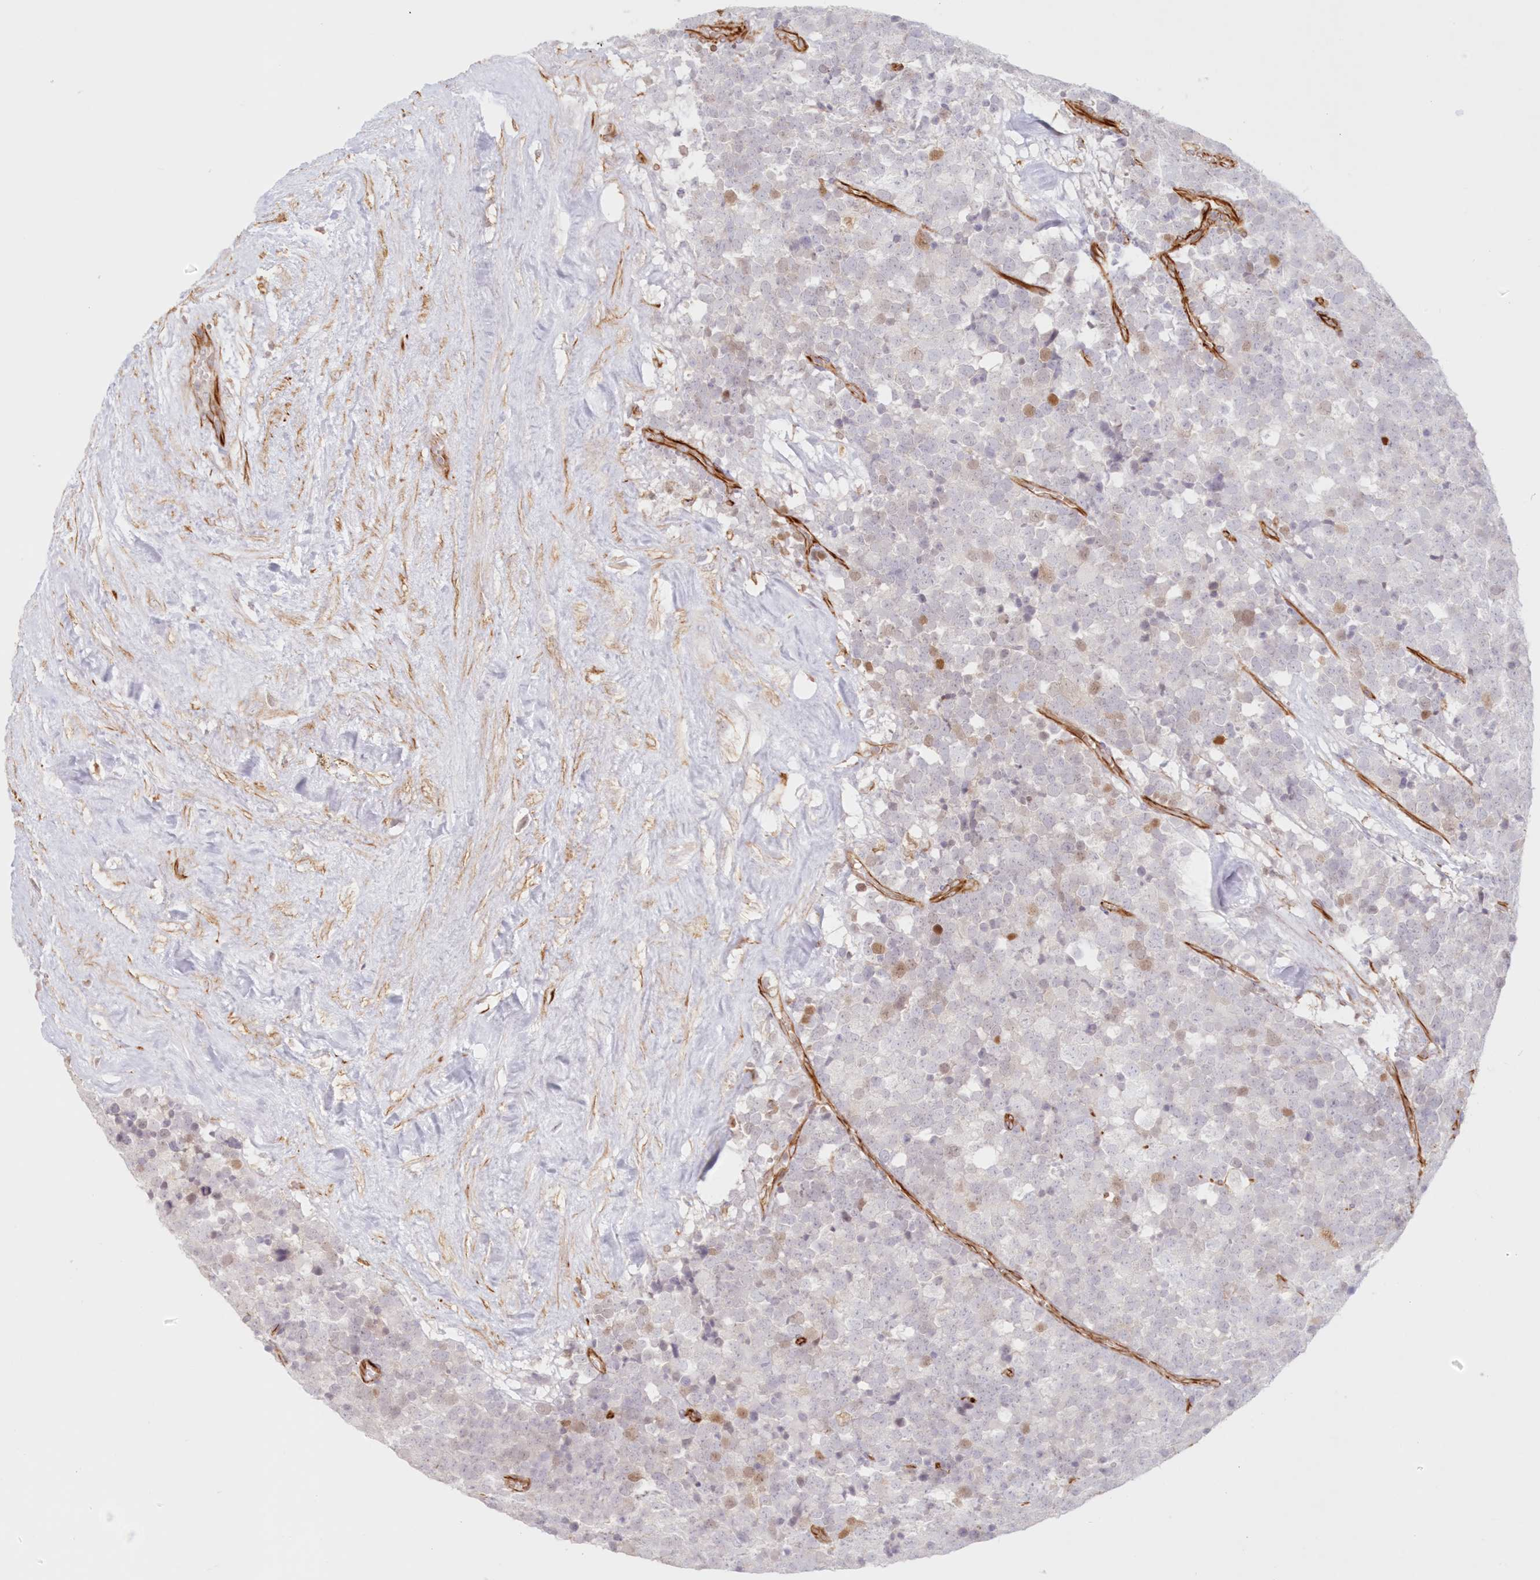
{"staining": {"intensity": "negative", "quantity": "none", "location": "none"}, "tissue": "testis cancer", "cell_type": "Tumor cells", "image_type": "cancer", "snomed": [{"axis": "morphology", "description": "Seminoma, NOS"}, {"axis": "topography", "description": "Testis"}], "caption": "Tumor cells show no significant expression in seminoma (testis).", "gene": "DMRTB1", "patient": {"sex": "male", "age": 71}}